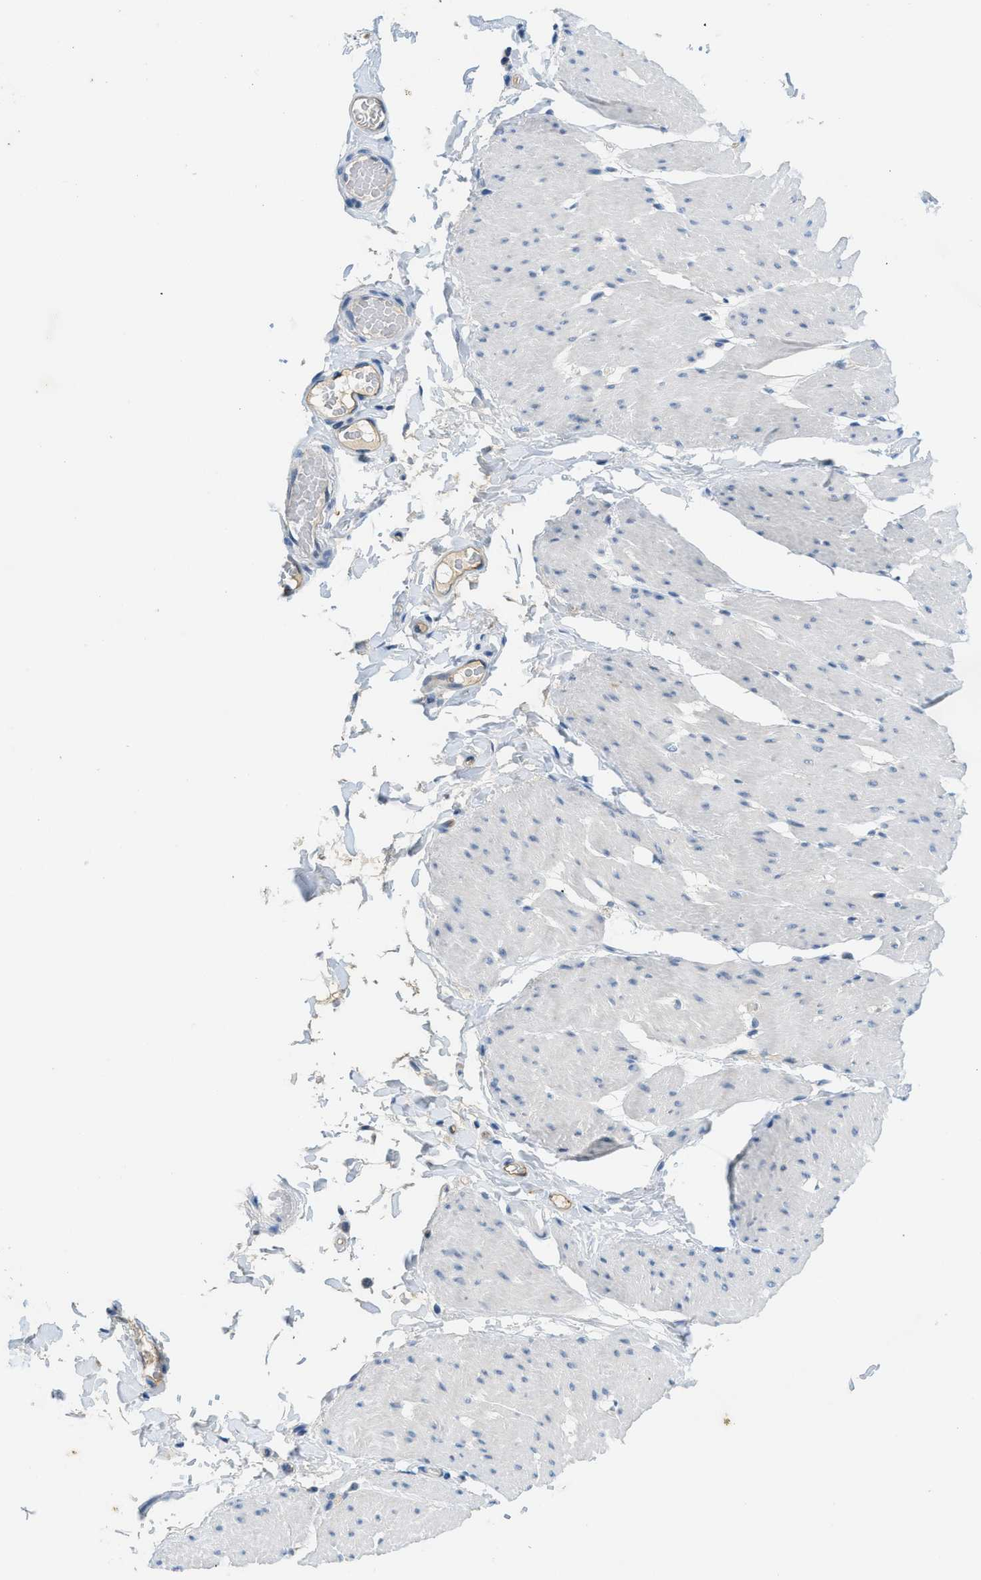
{"staining": {"intensity": "negative", "quantity": "none", "location": "none"}, "tissue": "smooth muscle", "cell_type": "Smooth muscle cells", "image_type": "normal", "snomed": [{"axis": "morphology", "description": "Normal tissue, NOS"}, {"axis": "topography", "description": "Smooth muscle"}, {"axis": "topography", "description": "Colon"}], "caption": "High magnification brightfield microscopy of normal smooth muscle stained with DAB (brown) and counterstained with hematoxylin (blue): smooth muscle cells show no significant expression.", "gene": "SLCO2A1", "patient": {"sex": "male", "age": 67}}